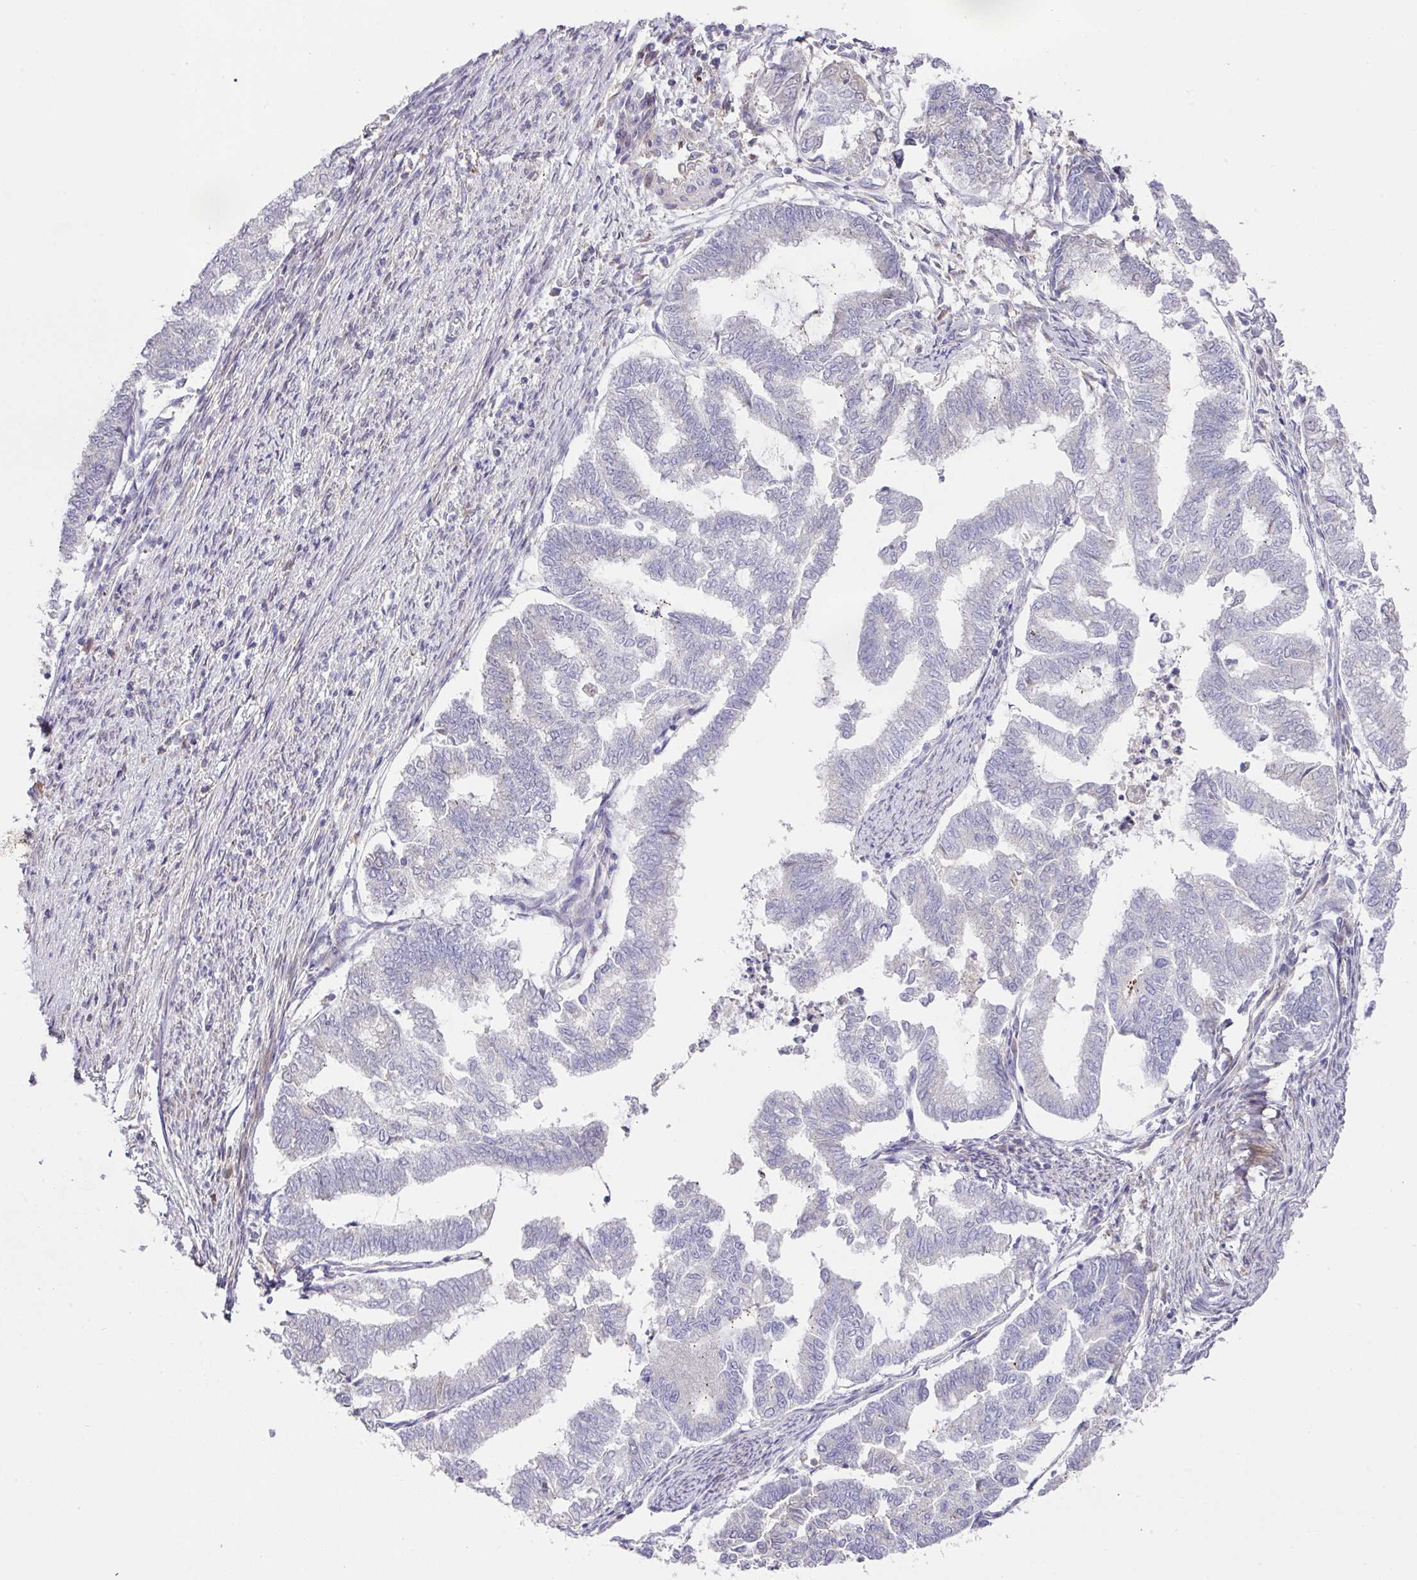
{"staining": {"intensity": "negative", "quantity": "none", "location": "none"}, "tissue": "endometrial cancer", "cell_type": "Tumor cells", "image_type": "cancer", "snomed": [{"axis": "morphology", "description": "Adenocarcinoma, NOS"}, {"axis": "topography", "description": "Endometrium"}], "caption": "The micrograph displays no significant staining in tumor cells of endometrial cancer. The staining is performed using DAB (3,3'-diaminobenzidine) brown chromogen with nuclei counter-stained in using hematoxylin.", "gene": "TARM1", "patient": {"sex": "female", "age": 79}}